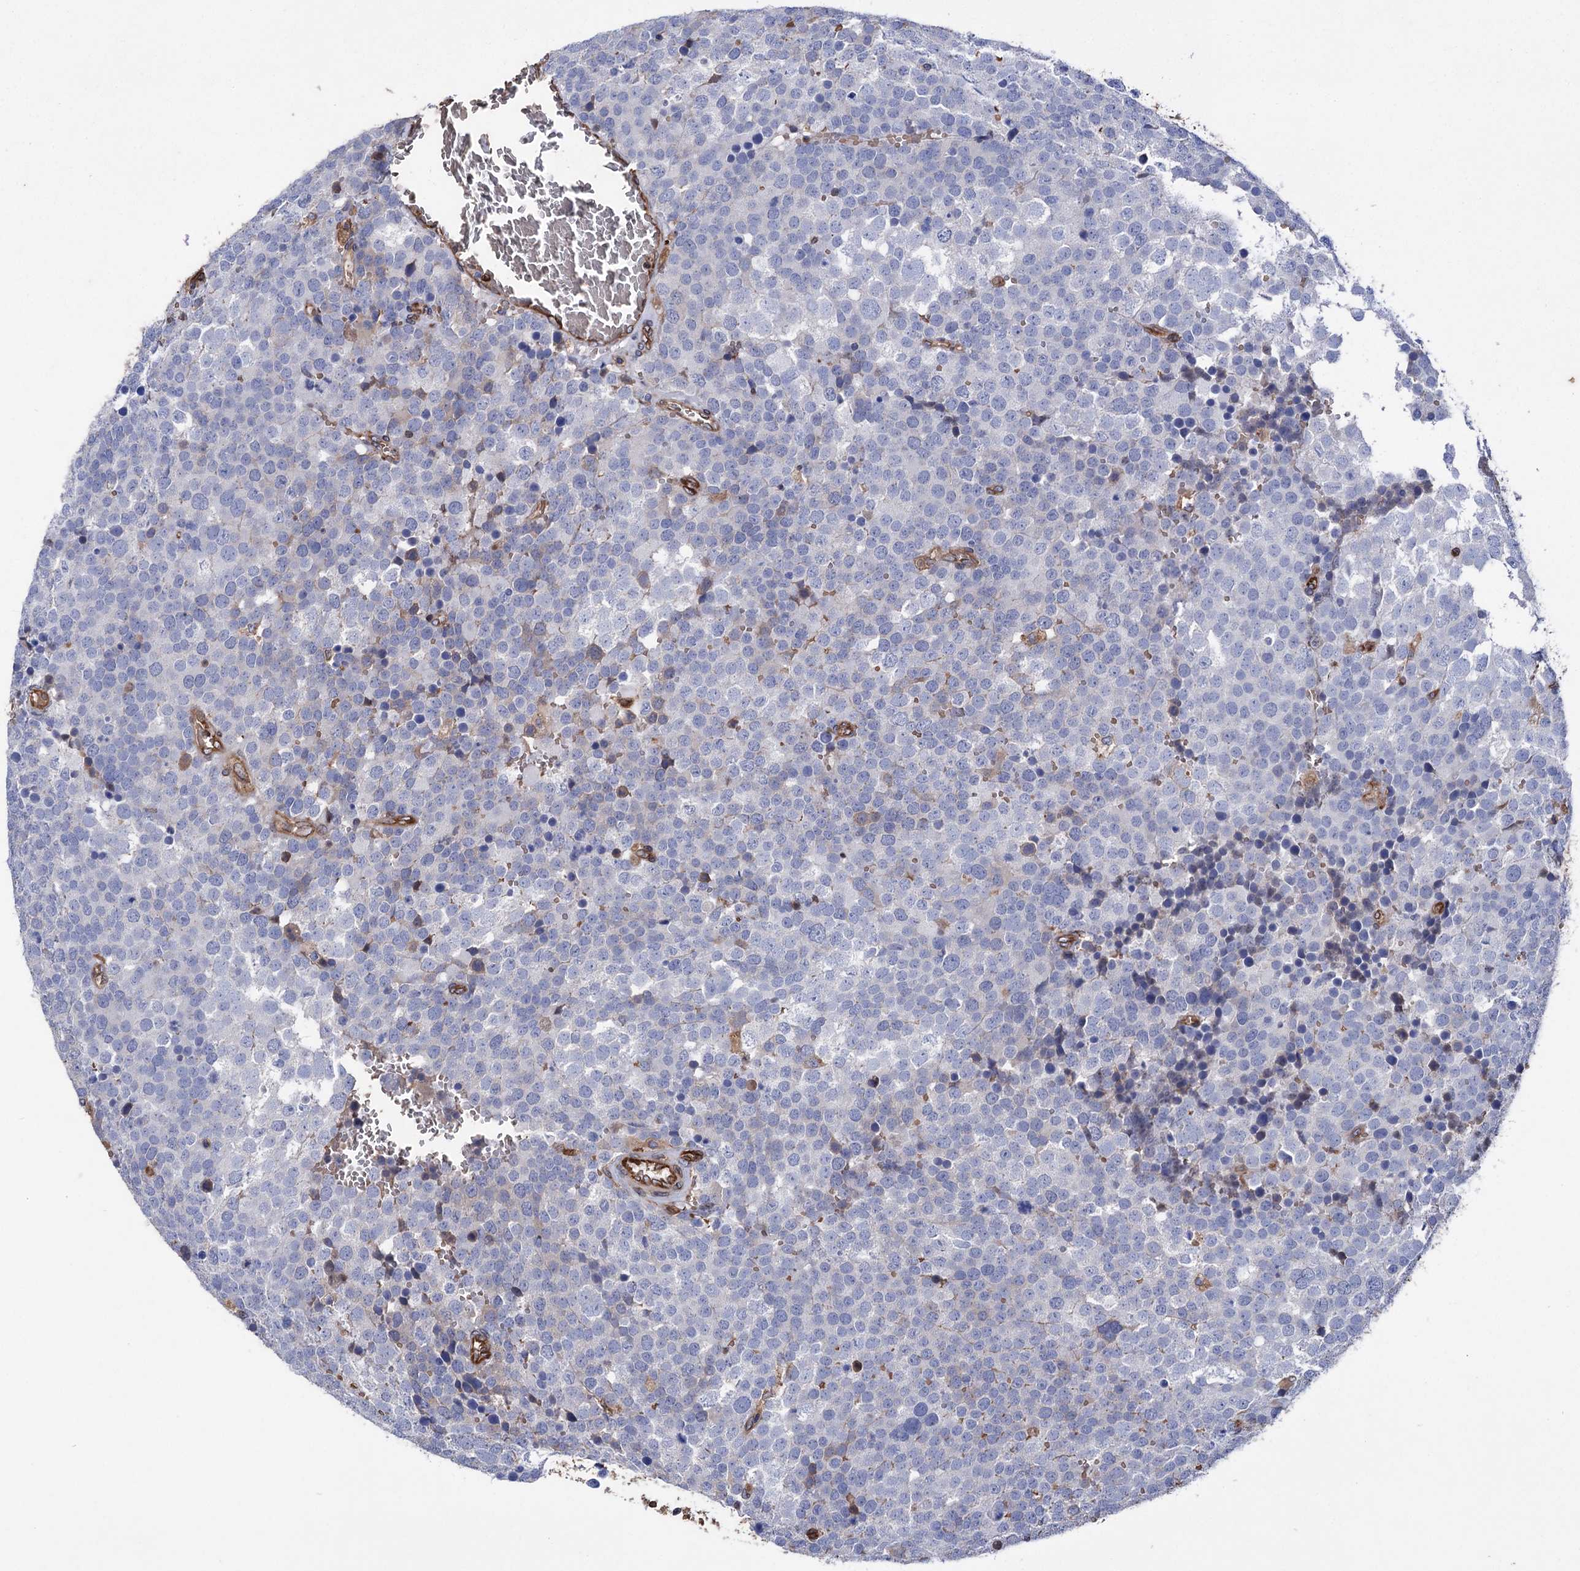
{"staining": {"intensity": "negative", "quantity": "none", "location": "none"}, "tissue": "testis cancer", "cell_type": "Tumor cells", "image_type": "cancer", "snomed": [{"axis": "morphology", "description": "Seminoma, NOS"}, {"axis": "topography", "description": "Testis"}], "caption": "The IHC image has no significant expression in tumor cells of testis cancer tissue.", "gene": "STING1", "patient": {"sex": "male", "age": 71}}